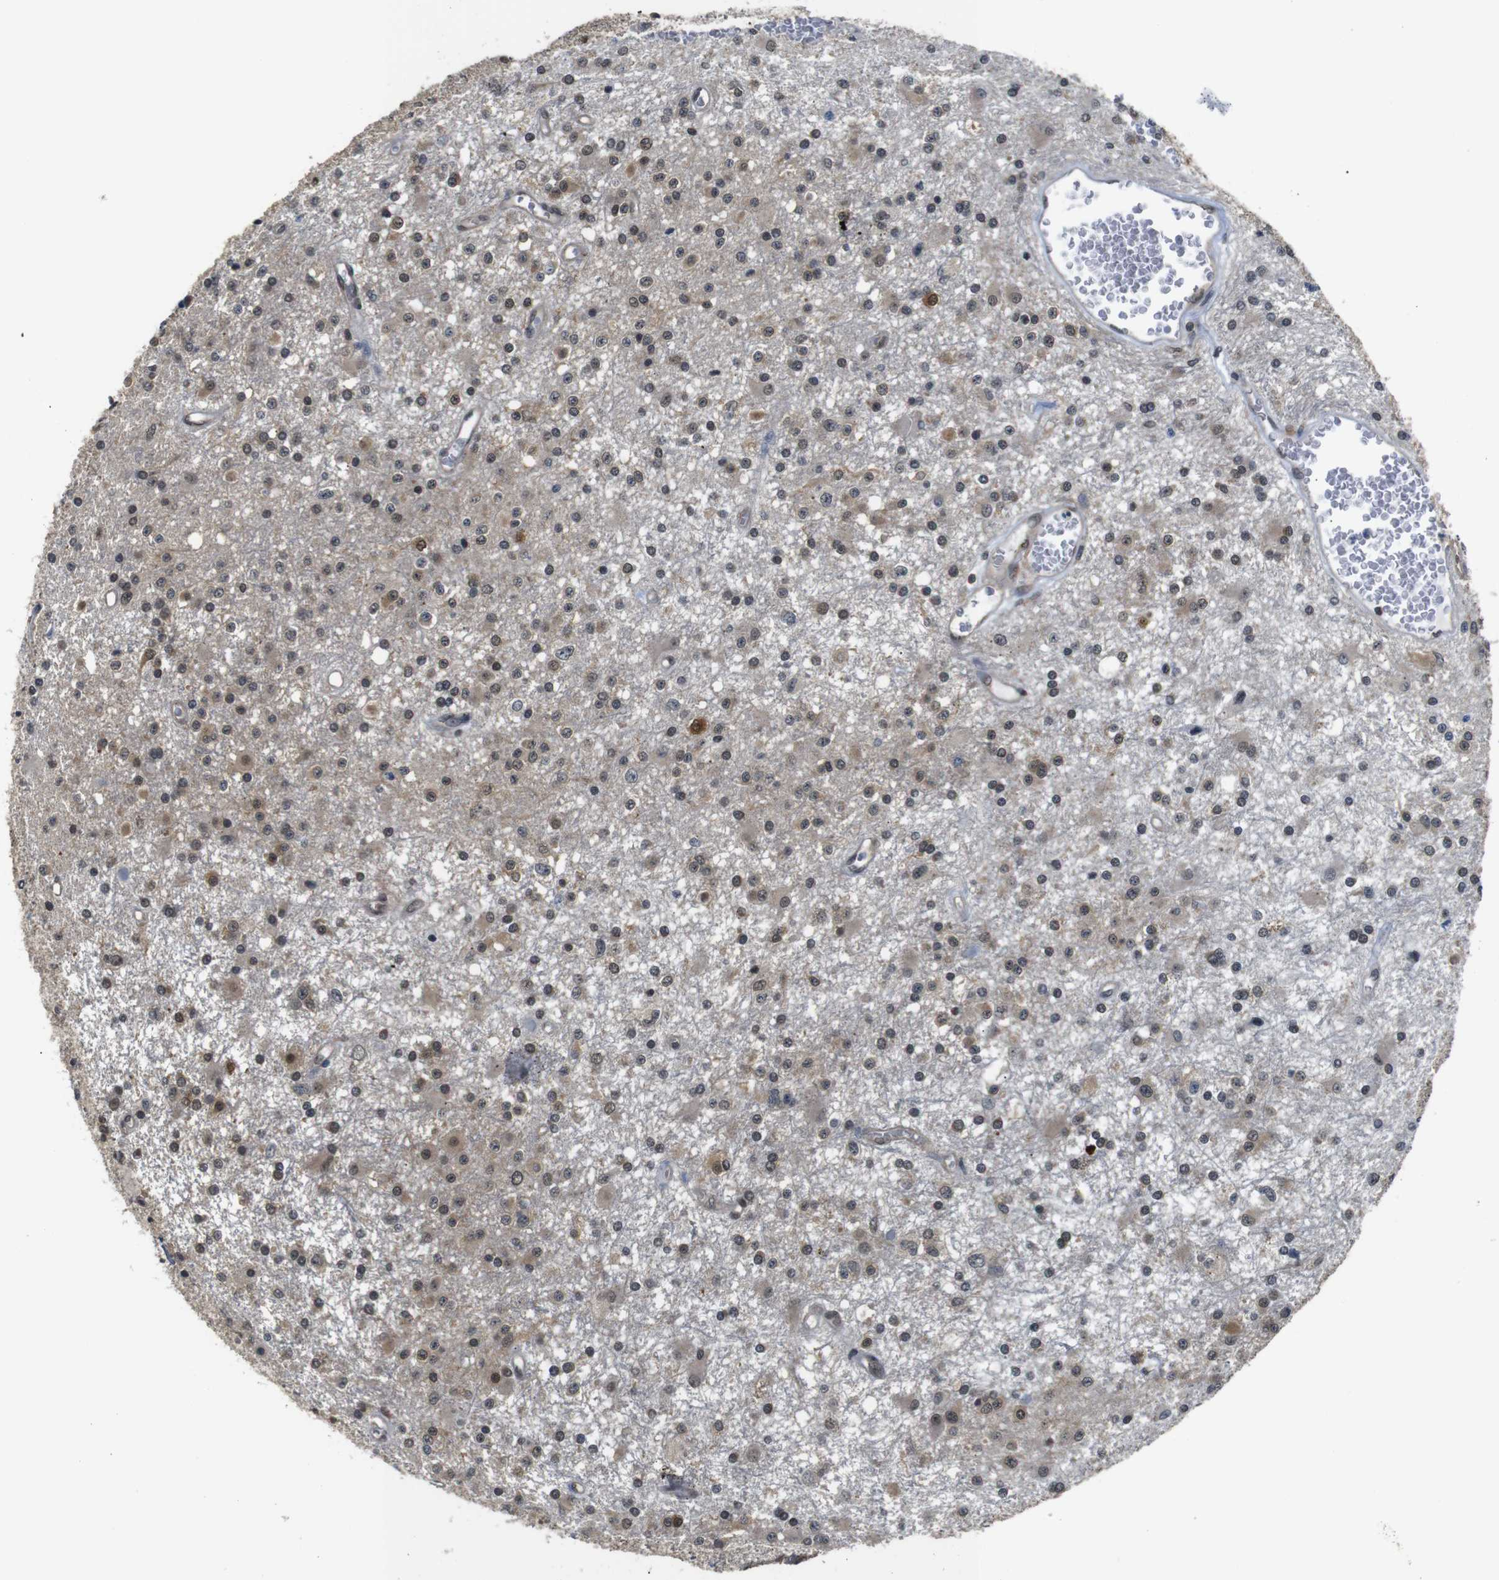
{"staining": {"intensity": "moderate", "quantity": "25%-75%", "location": "cytoplasmic/membranous,nuclear"}, "tissue": "glioma", "cell_type": "Tumor cells", "image_type": "cancer", "snomed": [{"axis": "morphology", "description": "Glioma, malignant, Low grade"}, {"axis": "topography", "description": "Brain"}], "caption": "An immunohistochemistry (IHC) micrograph of tumor tissue is shown. Protein staining in brown labels moderate cytoplasmic/membranous and nuclear positivity in malignant low-grade glioma within tumor cells. (Stains: DAB (3,3'-diaminobenzidine) in brown, nuclei in blue, Microscopy: brightfield microscopy at high magnification).", "gene": "UBXN1", "patient": {"sex": "male", "age": 58}}